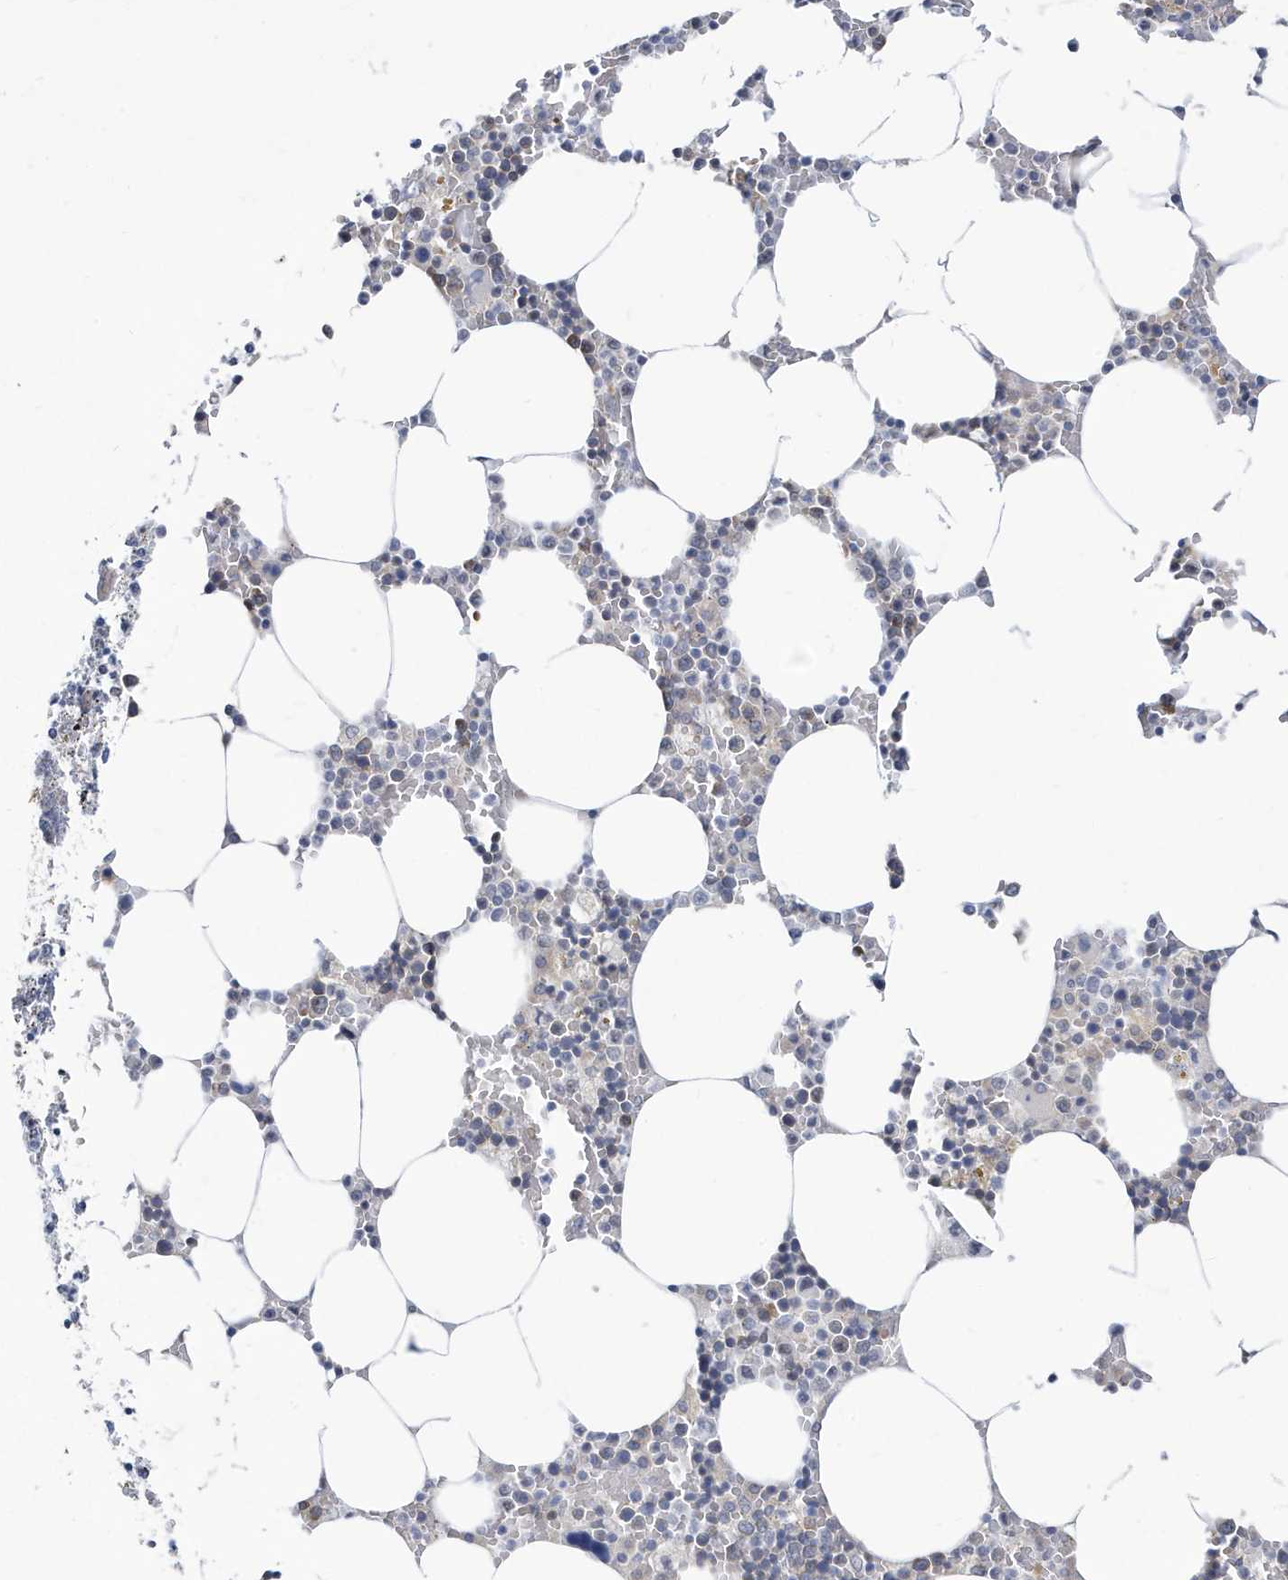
{"staining": {"intensity": "weak", "quantity": "<25%", "location": "cytoplasmic/membranous,nuclear"}, "tissue": "bone marrow", "cell_type": "Hematopoietic cells", "image_type": "normal", "snomed": [{"axis": "morphology", "description": "Normal tissue, NOS"}, {"axis": "topography", "description": "Bone marrow"}], "caption": "This histopathology image is of benign bone marrow stained with immunohistochemistry (IHC) to label a protein in brown with the nuclei are counter-stained blue. There is no positivity in hematopoietic cells.", "gene": "ZNF654", "patient": {"sex": "male", "age": 70}}